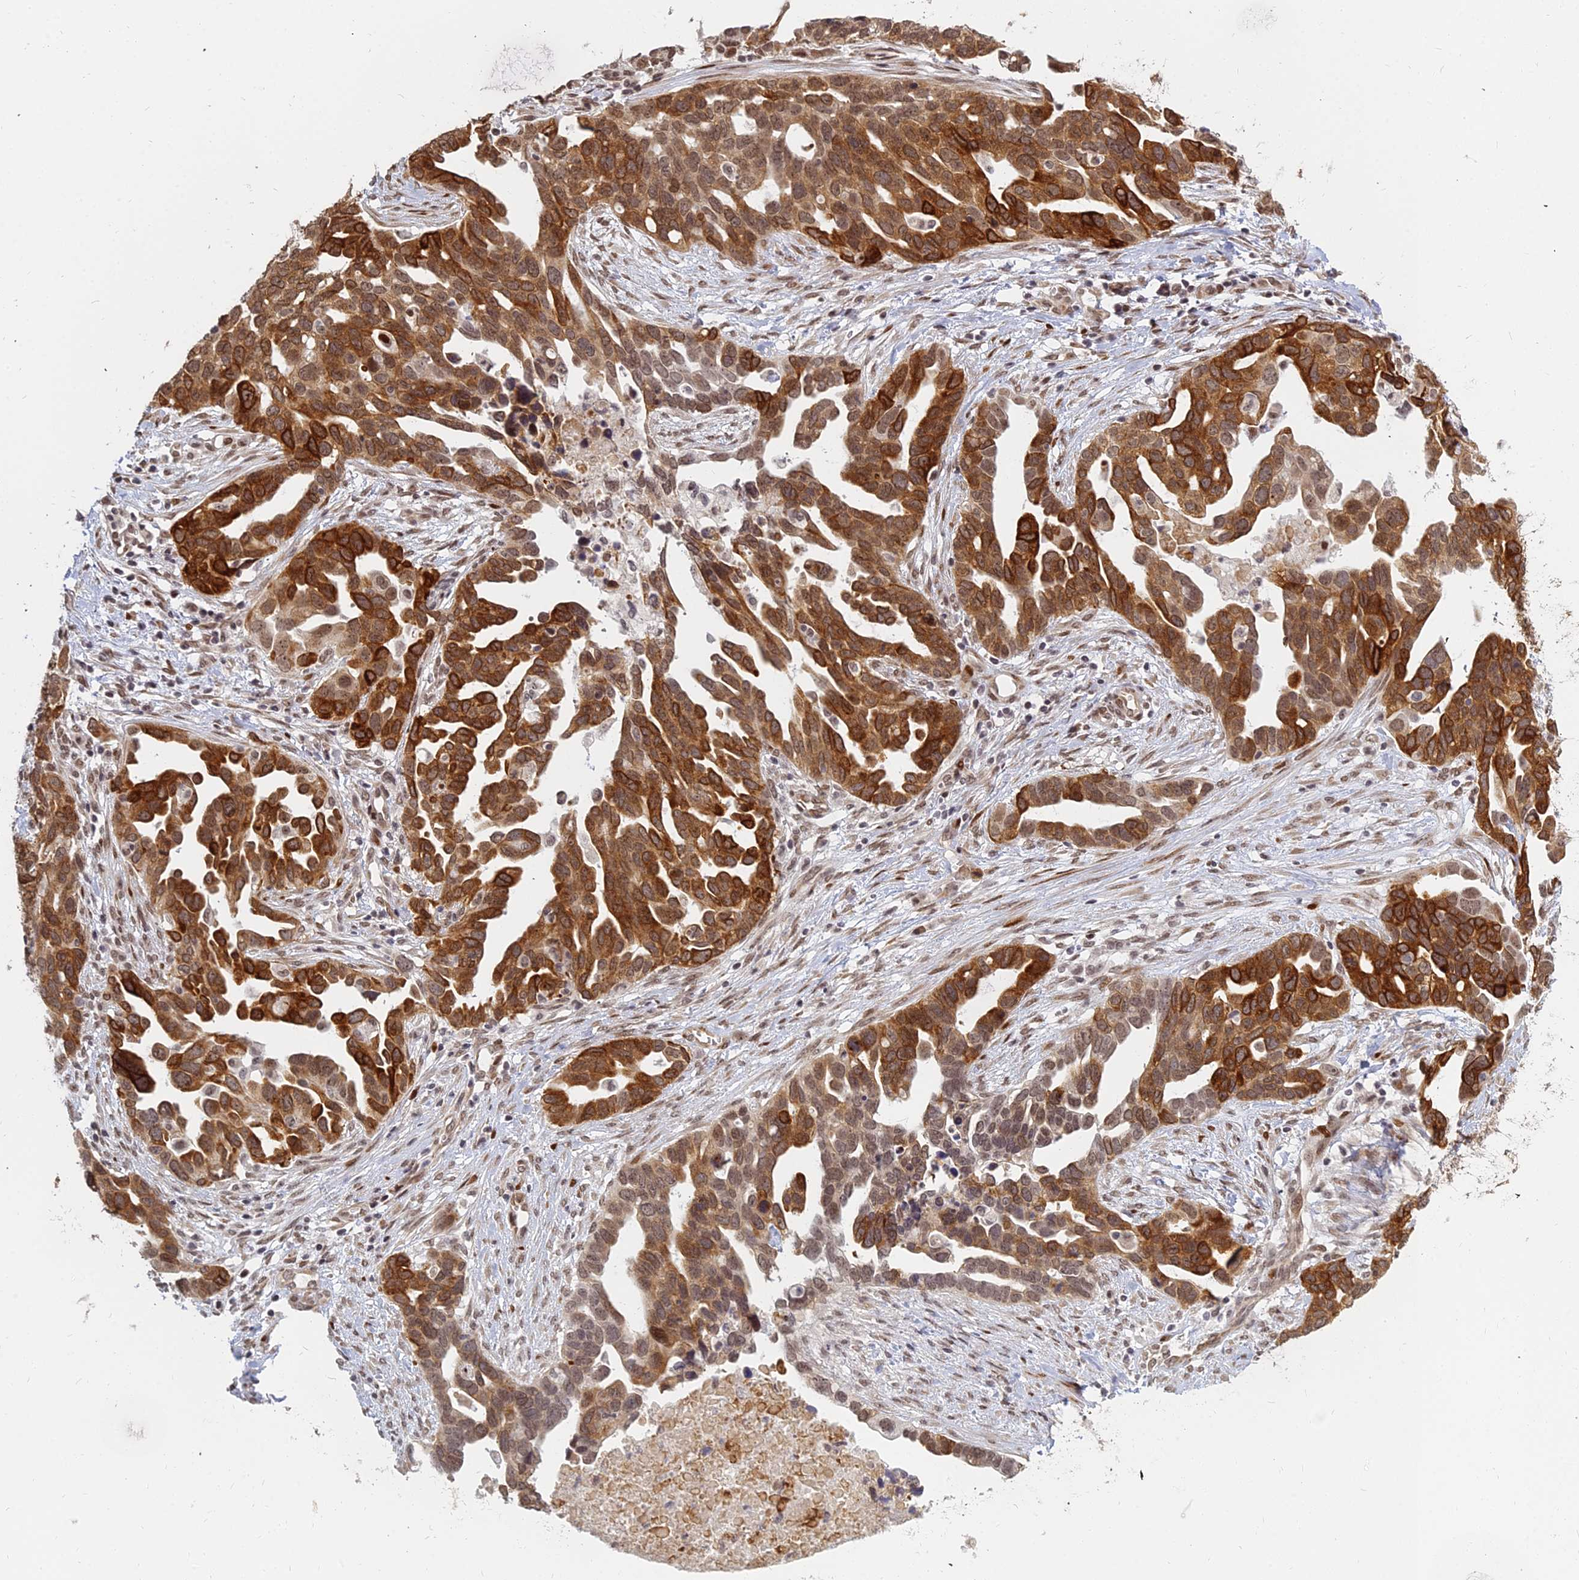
{"staining": {"intensity": "moderate", "quantity": ">75%", "location": "cytoplasmic/membranous,nuclear"}, "tissue": "ovarian cancer", "cell_type": "Tumor cells", "image_type": "cancer", "snomed": [{"axis": "morphology", "description": "Cystadenocarcinoma, serous, NOS"}, {"axis": "topography", "description": "Ovary"}], "caption": "The micrograph demonstrates a brown stain indicating the presence of a protein in the cytoplasmic/membranous and nuclear of tumor cells in serous cystadenocarcinoma (ovarian).", "gene": "ABCA2", "patient": {"sex": "female", "age": 54}}